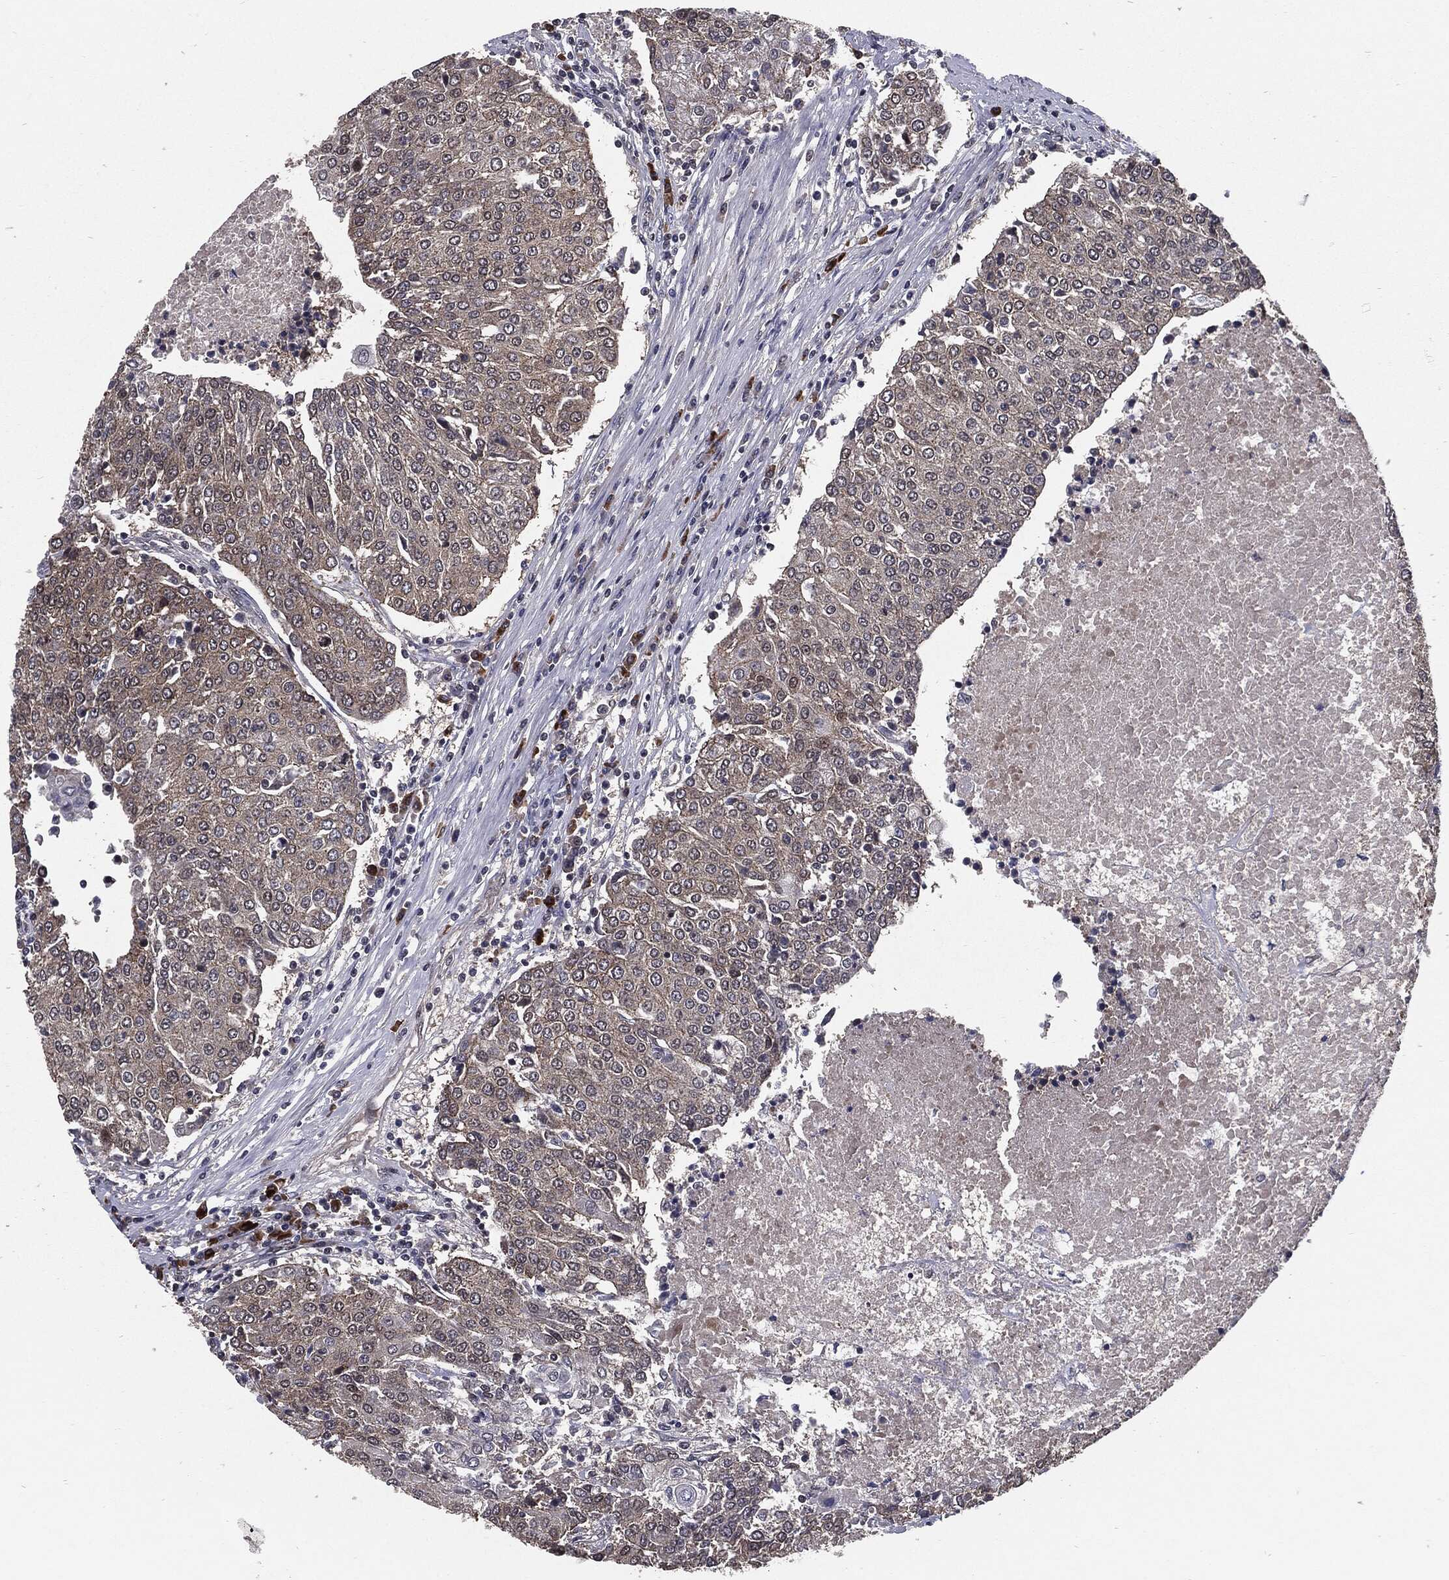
{"staining": {"intensity": "weak", "quantity": "<25%", "location": "cytoplasmic/membranous"}, "tissue": "urothelial cancer", "cell_type": "Tumor cells", "image_type": "cancer", "snomed": [{"axis": "morphology", "description": "Urothelial carcinoma, High grade"}, {"axis": "topography", "description": "Urinary bladder"}], "caption": "IHC photomicrograph of neoplastic tissue: human urothelial cancer stained with DAB demonstrates no significant protein positivity in tumor cells. Nuclei are stained in blue.", "gene": "PTPA", "patient": {"sex": "female", "age": 85}}